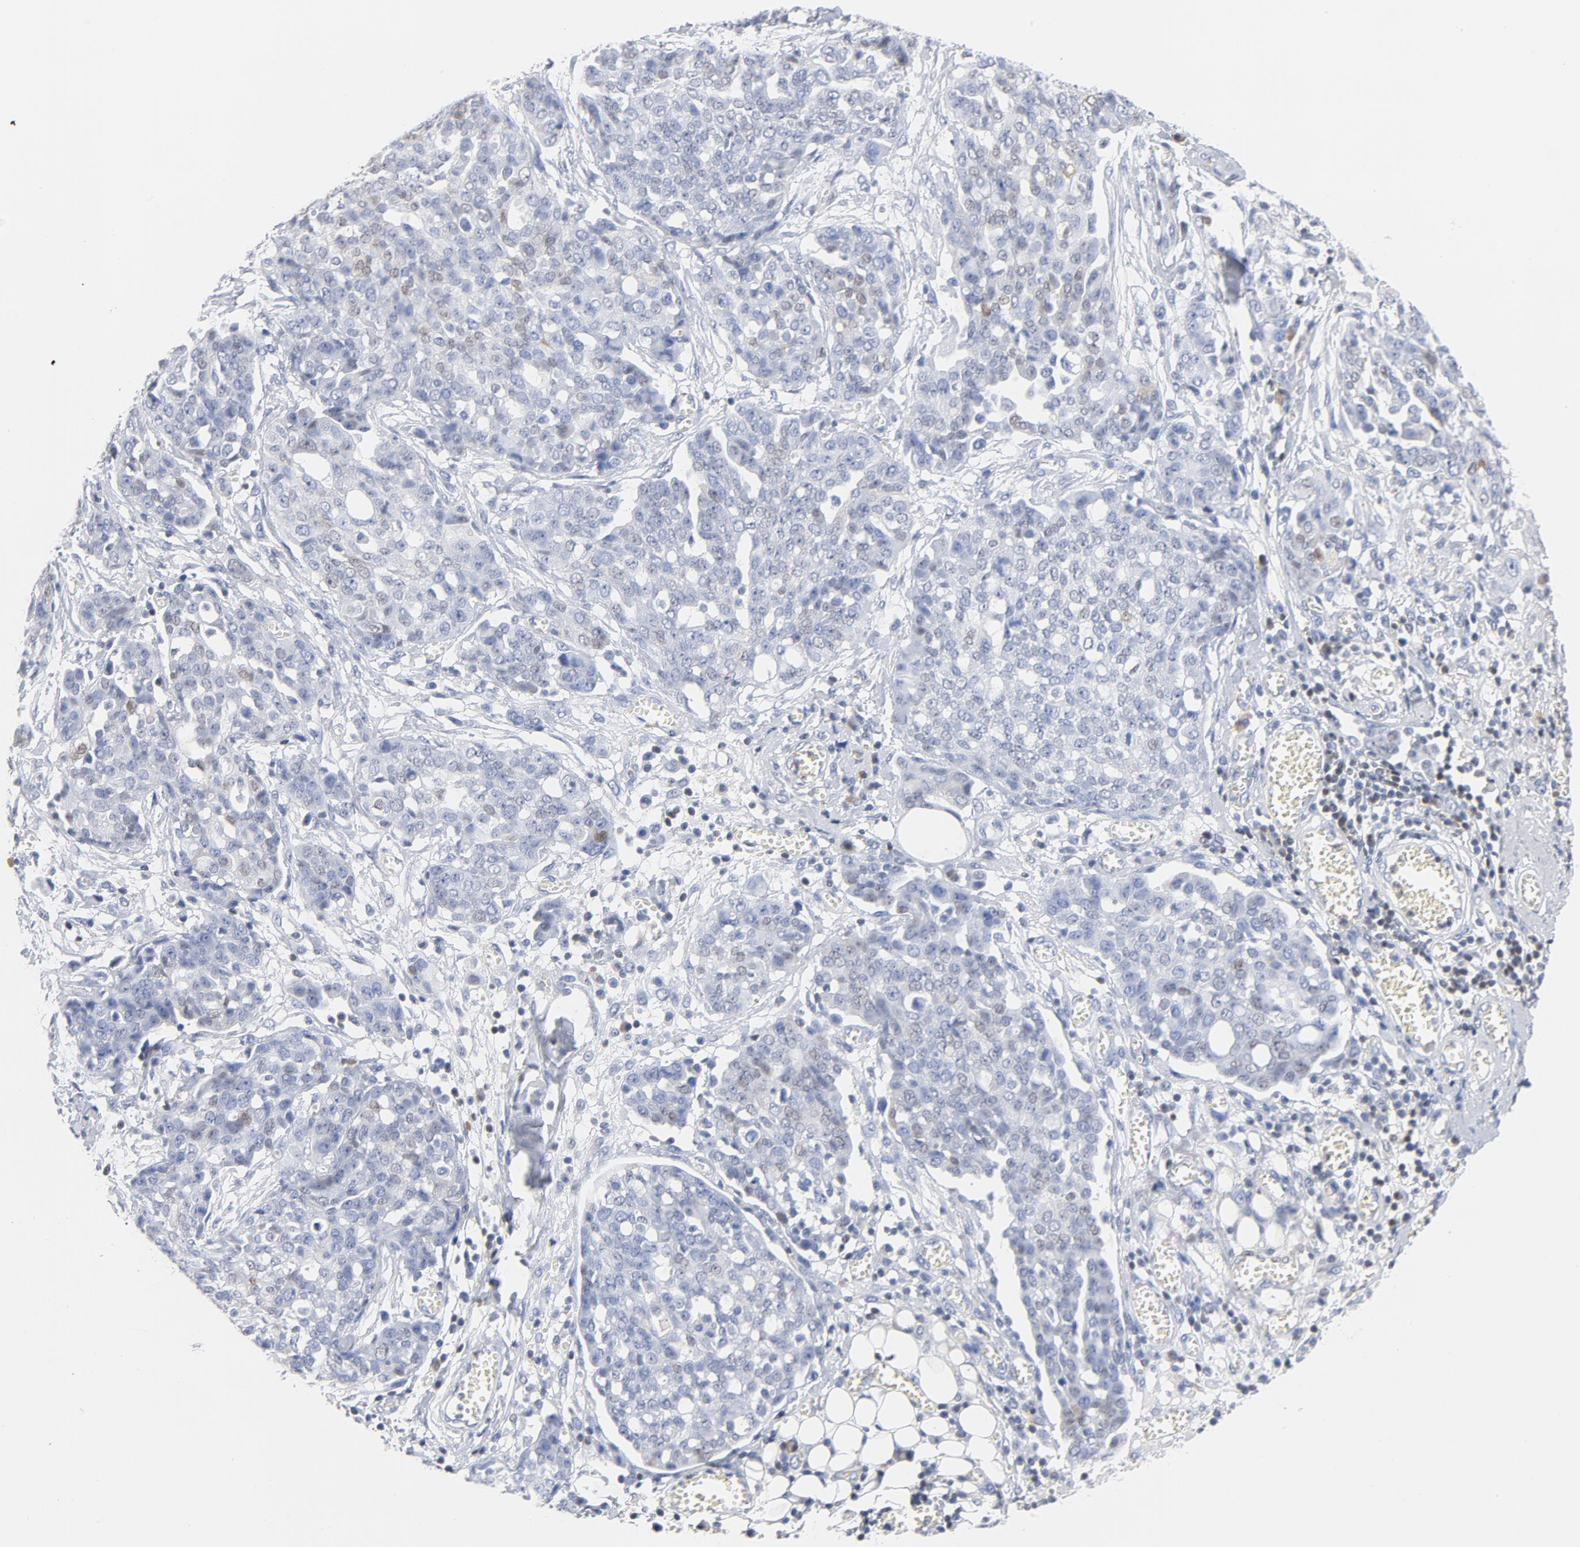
{"staining": {"intensity": "weak", "quantity": "<25%", "location": "cytoplasmic/membranous"}, "tissue": "ovarian cancer", "cell_type": "Tumor cells", "image_type": "cancer", "snomed": [{"axis": "morphology", "description": "Cystadenocarcinoma, serous, NOS"}, {"axis": "topography", "description": "Soft tissue"}, {"axis": "topography", "description": "Ovary"}], "caption": "Tumor cells show no significant protein expression in ovarian cancer (serous cystadenocarcinoma).", "gene": "CDKN1B", "patient": {"sex": "female", "age": 57}}